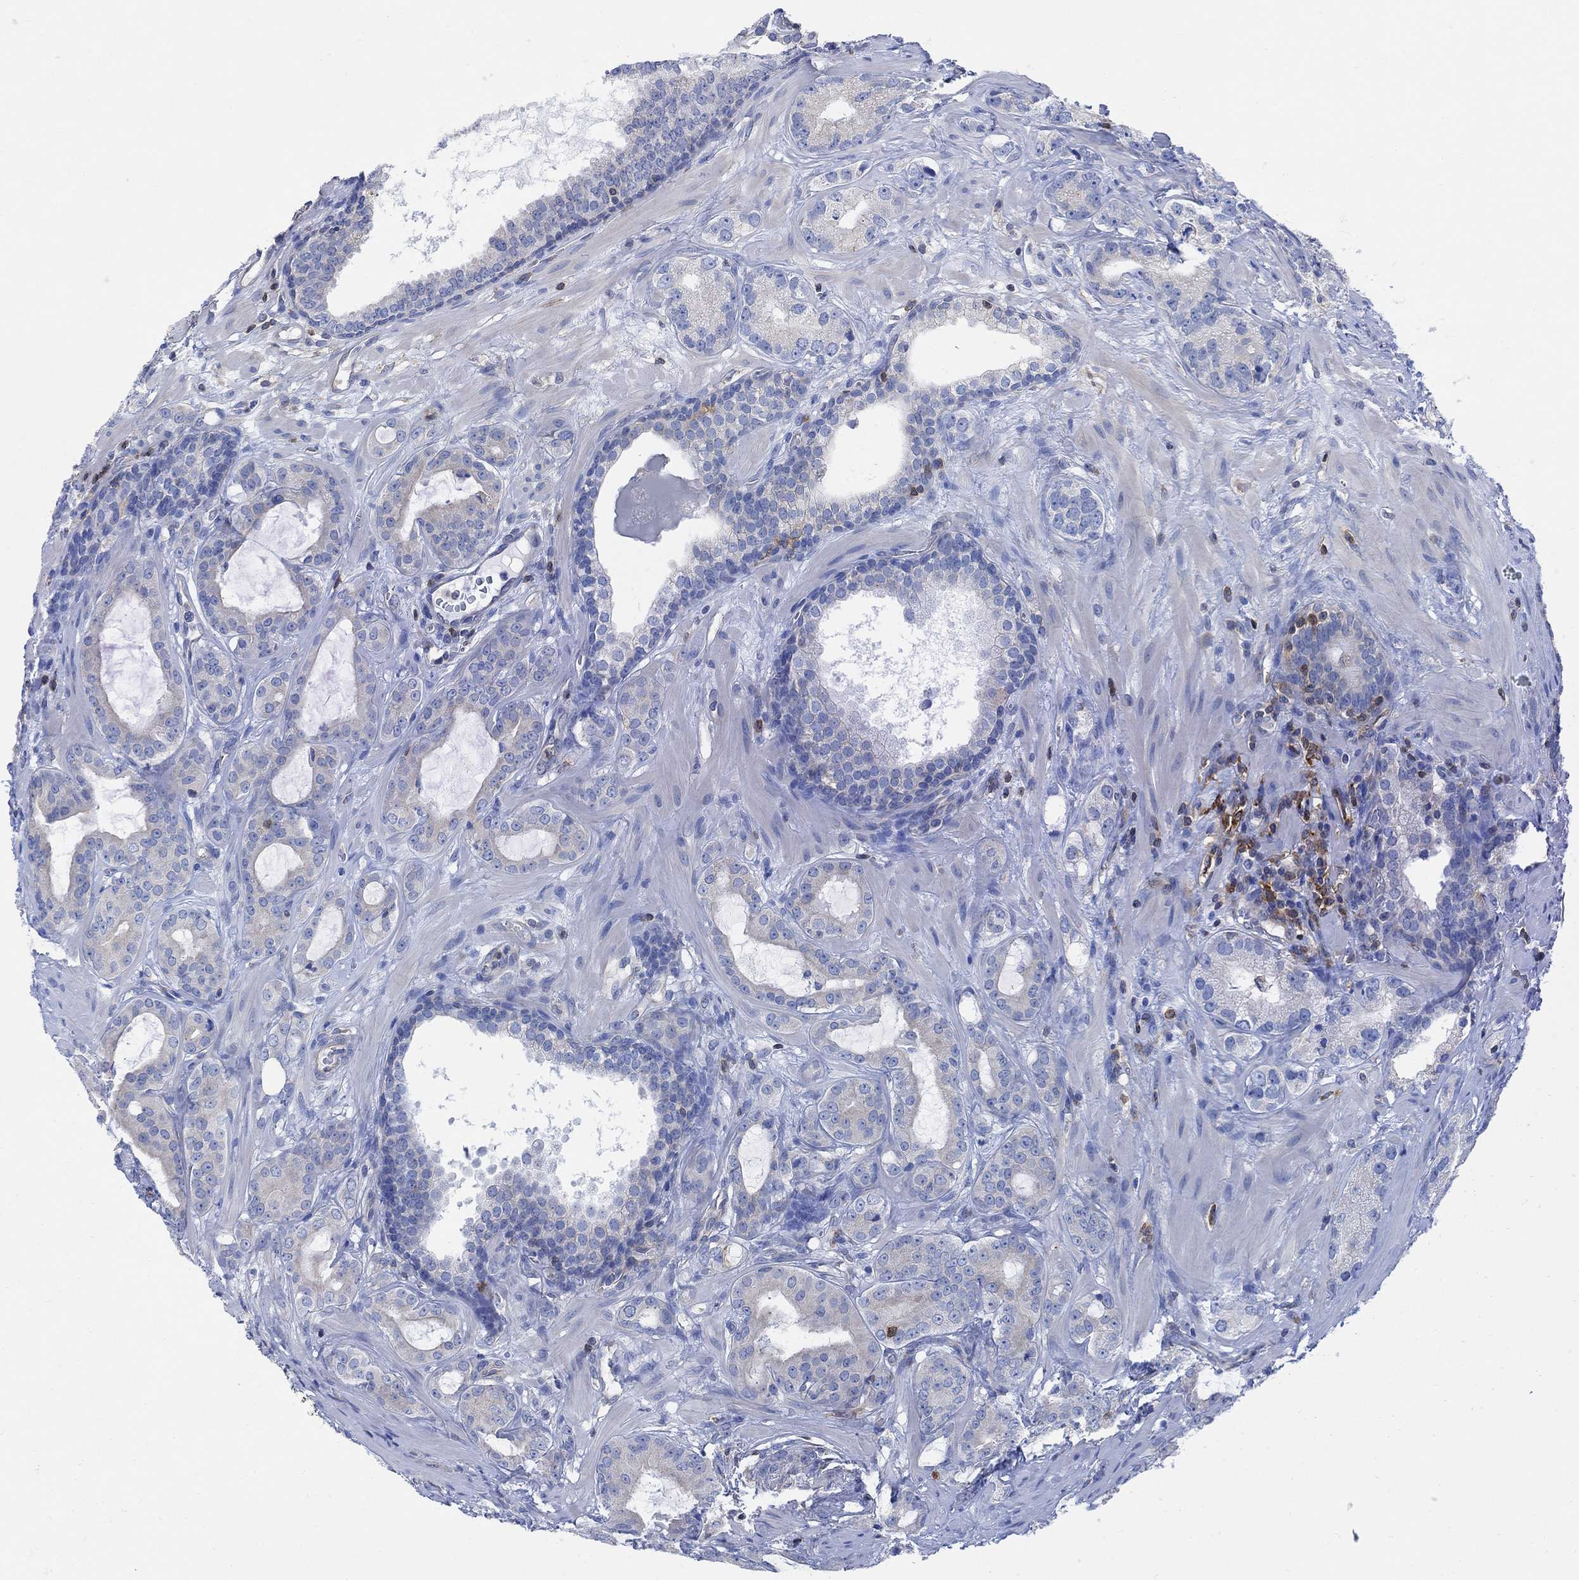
{"staining": {"intensity": "weak", "quantity": "<25%", "location": "cytoplasmic/membranous"}, "tissue": "prostate cancer", "cell_type": "Tumor cells", "image_type": "cancer", "snomed": [{"axis": "morphology", "description": "Adenocarcinoma, NOS"}, {"axis": "topography", "description": "Prostate"}], "caption": "Protein analysis of prostate cancer (adenocarcinoma) shows no significant positivity in tumor cells. (DAB (3,3'-diaminobenzidine) IHC, high magnification).", "gene": "GBP5", "patient": {"sex": "male", "age": 69}}